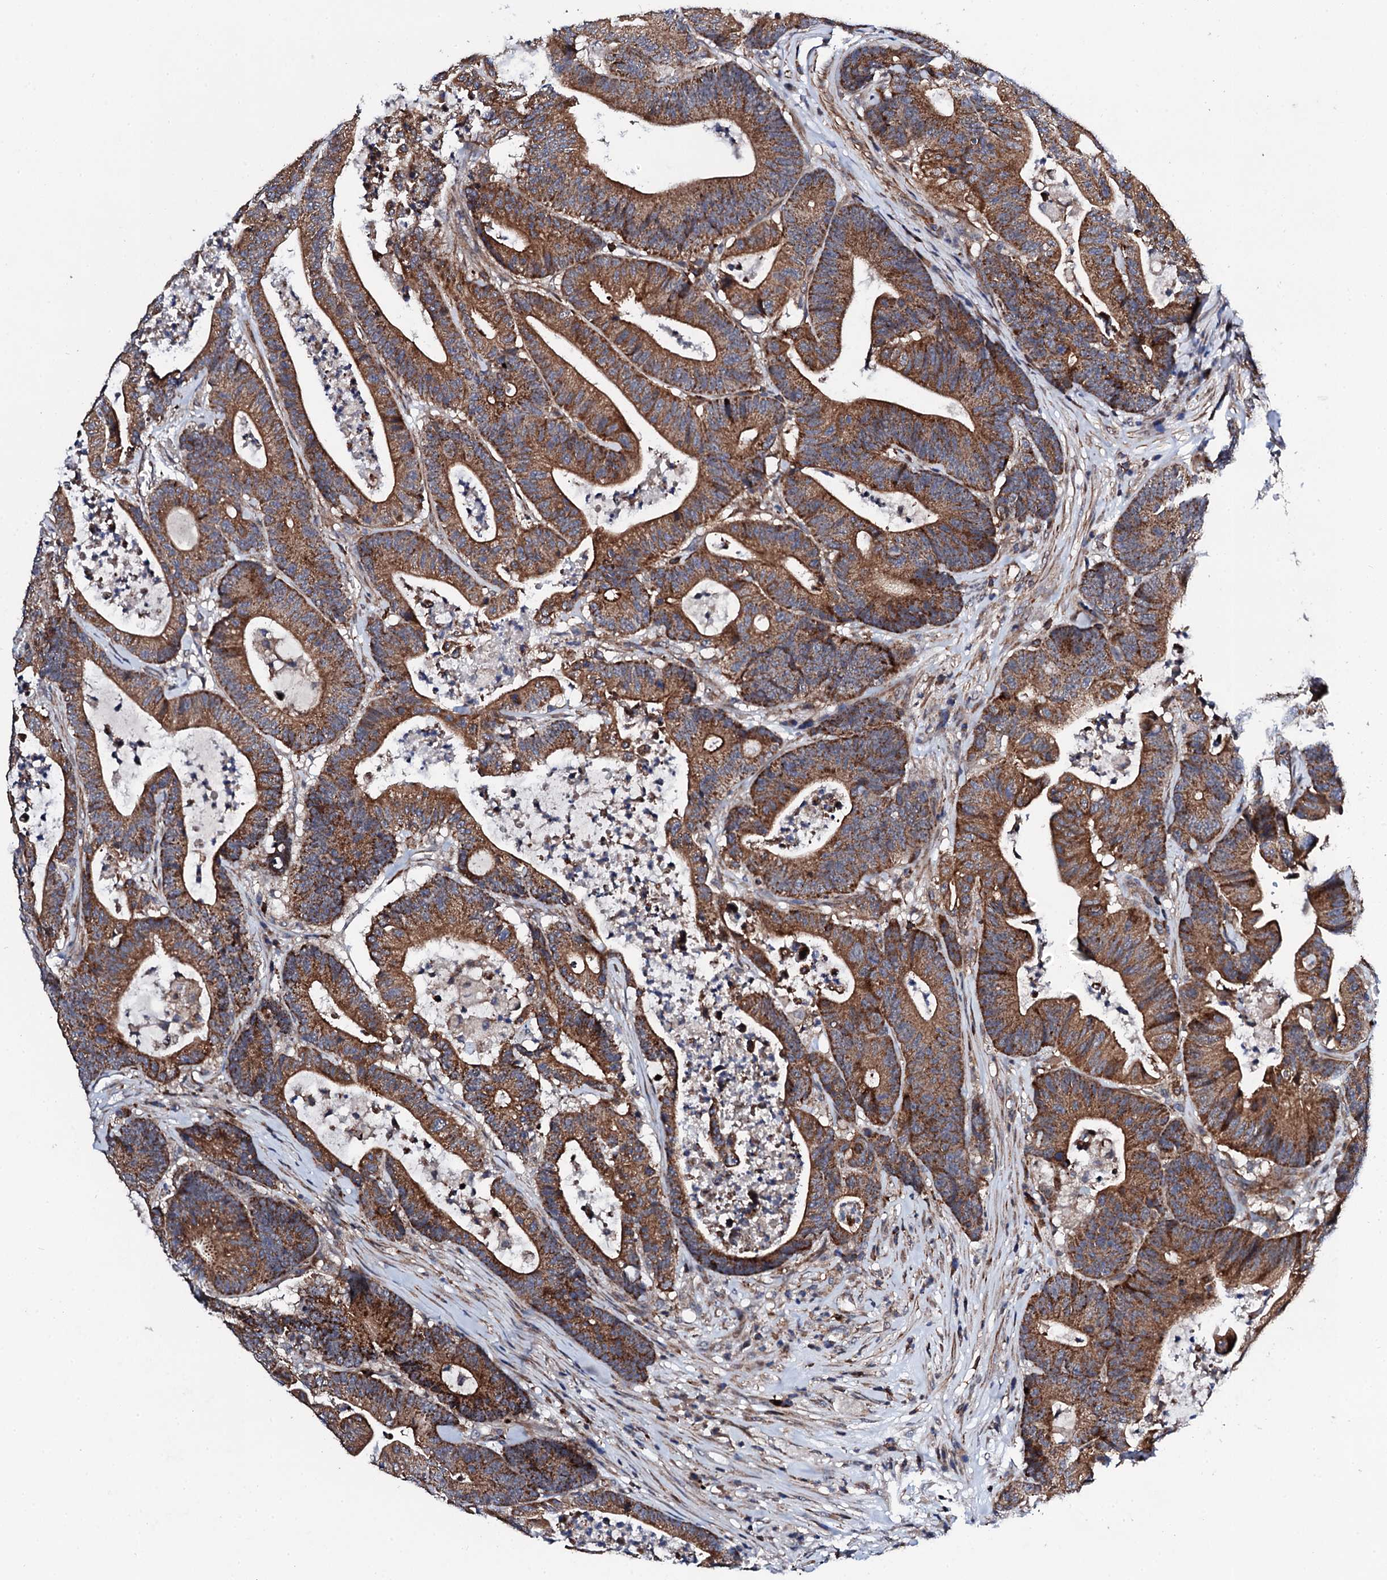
{"staining": {"intensity": "strong", "quantity": ">75%", "location": "cytoplasmic/membranous"}, "tissue": "colorectal cancer", "cell_type": "Tumor cells", "image_type": "cancer", "snomed": [{"axis": "morphology", "description": "Adenocarcinoma, NOS"}, {"axis": "topography", "description": "Colon"}], "caption": "Colorectal cancer (adenocarcinoma) stained for a protein (brown) exhibits strong cytoplasmic/membranous positive positivity in approximately >75% of tumor cells.", "gene": "COG4", "patient": {"sex": "female", "age": 84}}